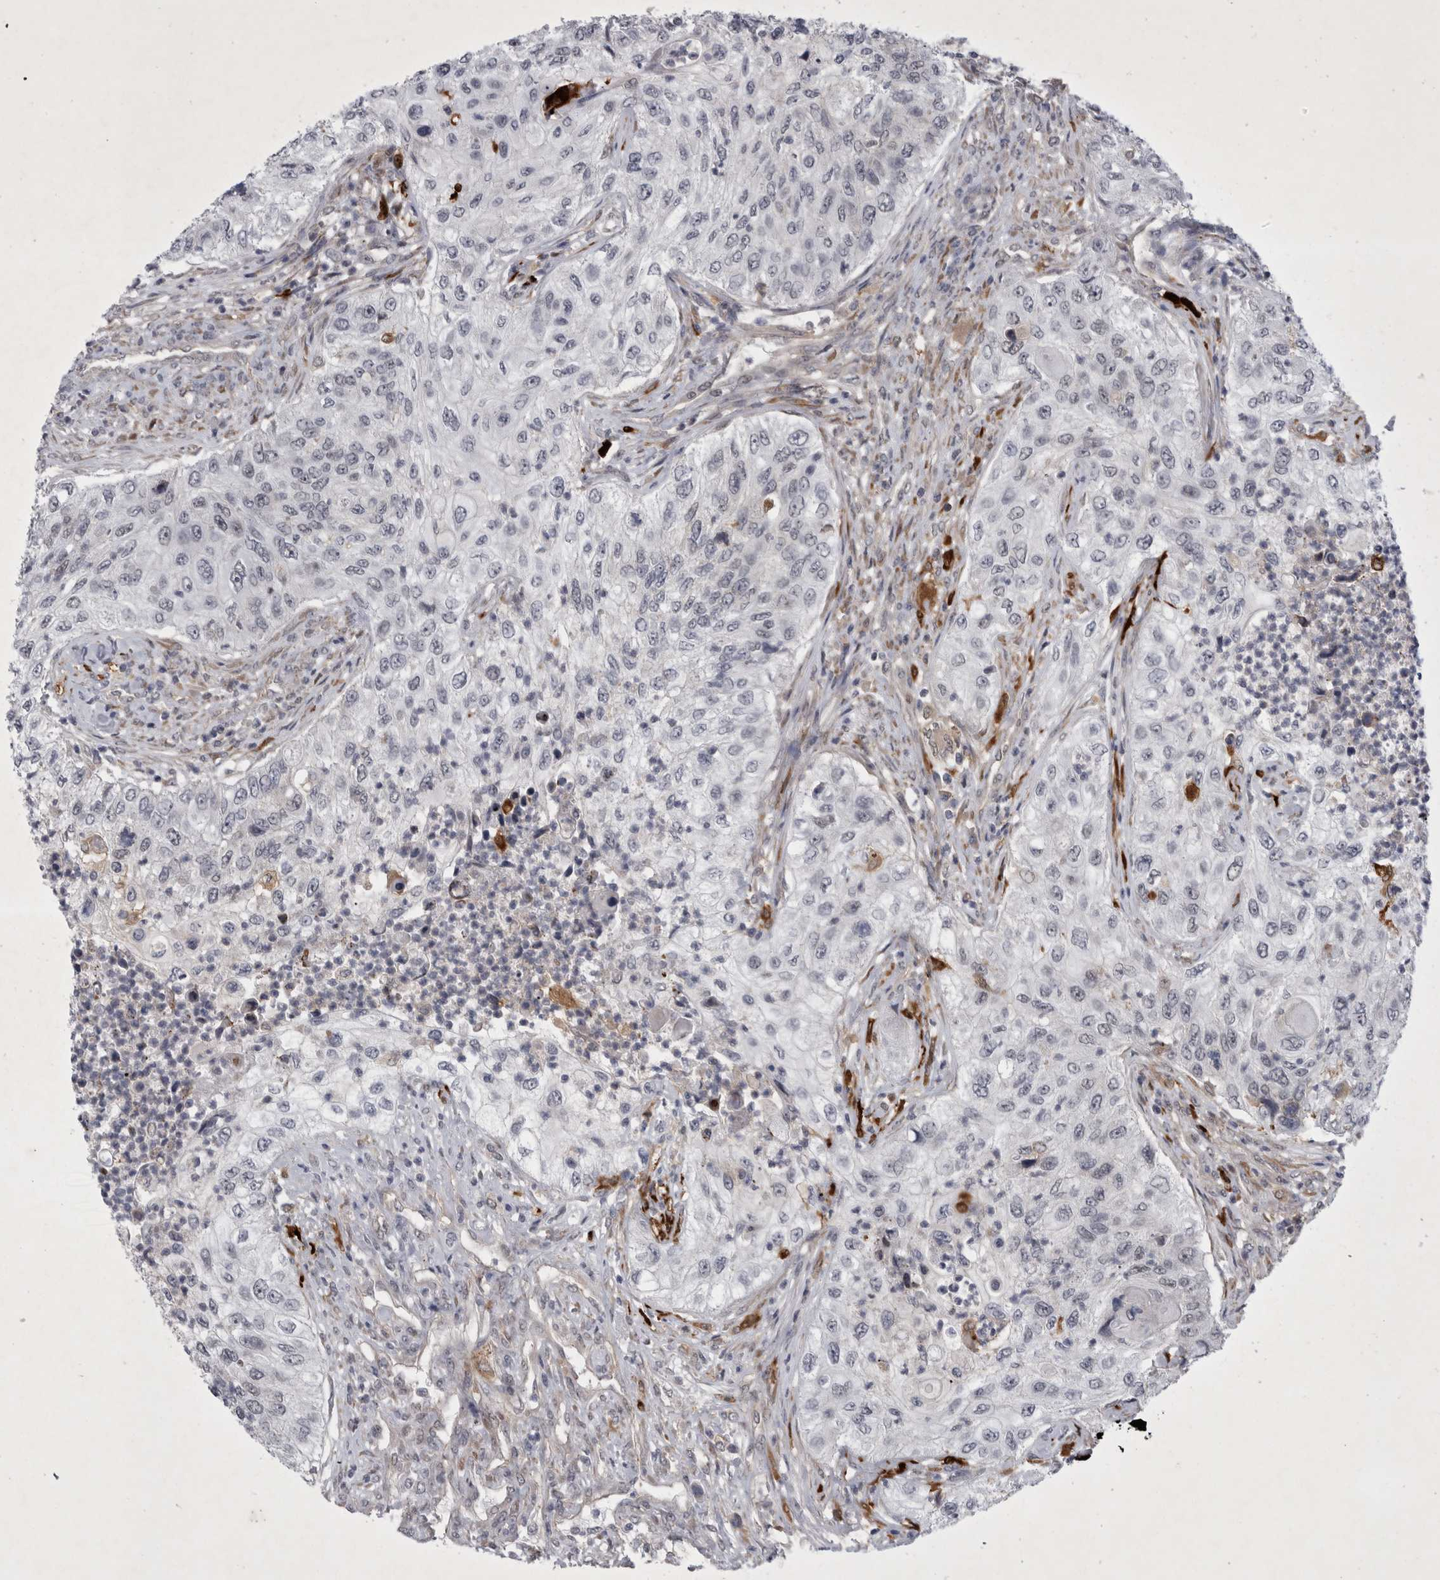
{"staining": {"intensity": "negative", "quantity": "none", "location": "none"}, "tissue": "urothelial cancer", "cell_type": "Tumor cells", "image_type": "cancer", "snomed": [{"axis": "morphology", "description": "Urothelial carcinoma, High grade"}, {"axis": "topography", "description": "Urinary bladder"}], "caption": "A histopathology image of human urothelial cancer is negative for staining in tumor cells.", "gene": "PARP11", "patient": {"sex": "female", "age": 60}}